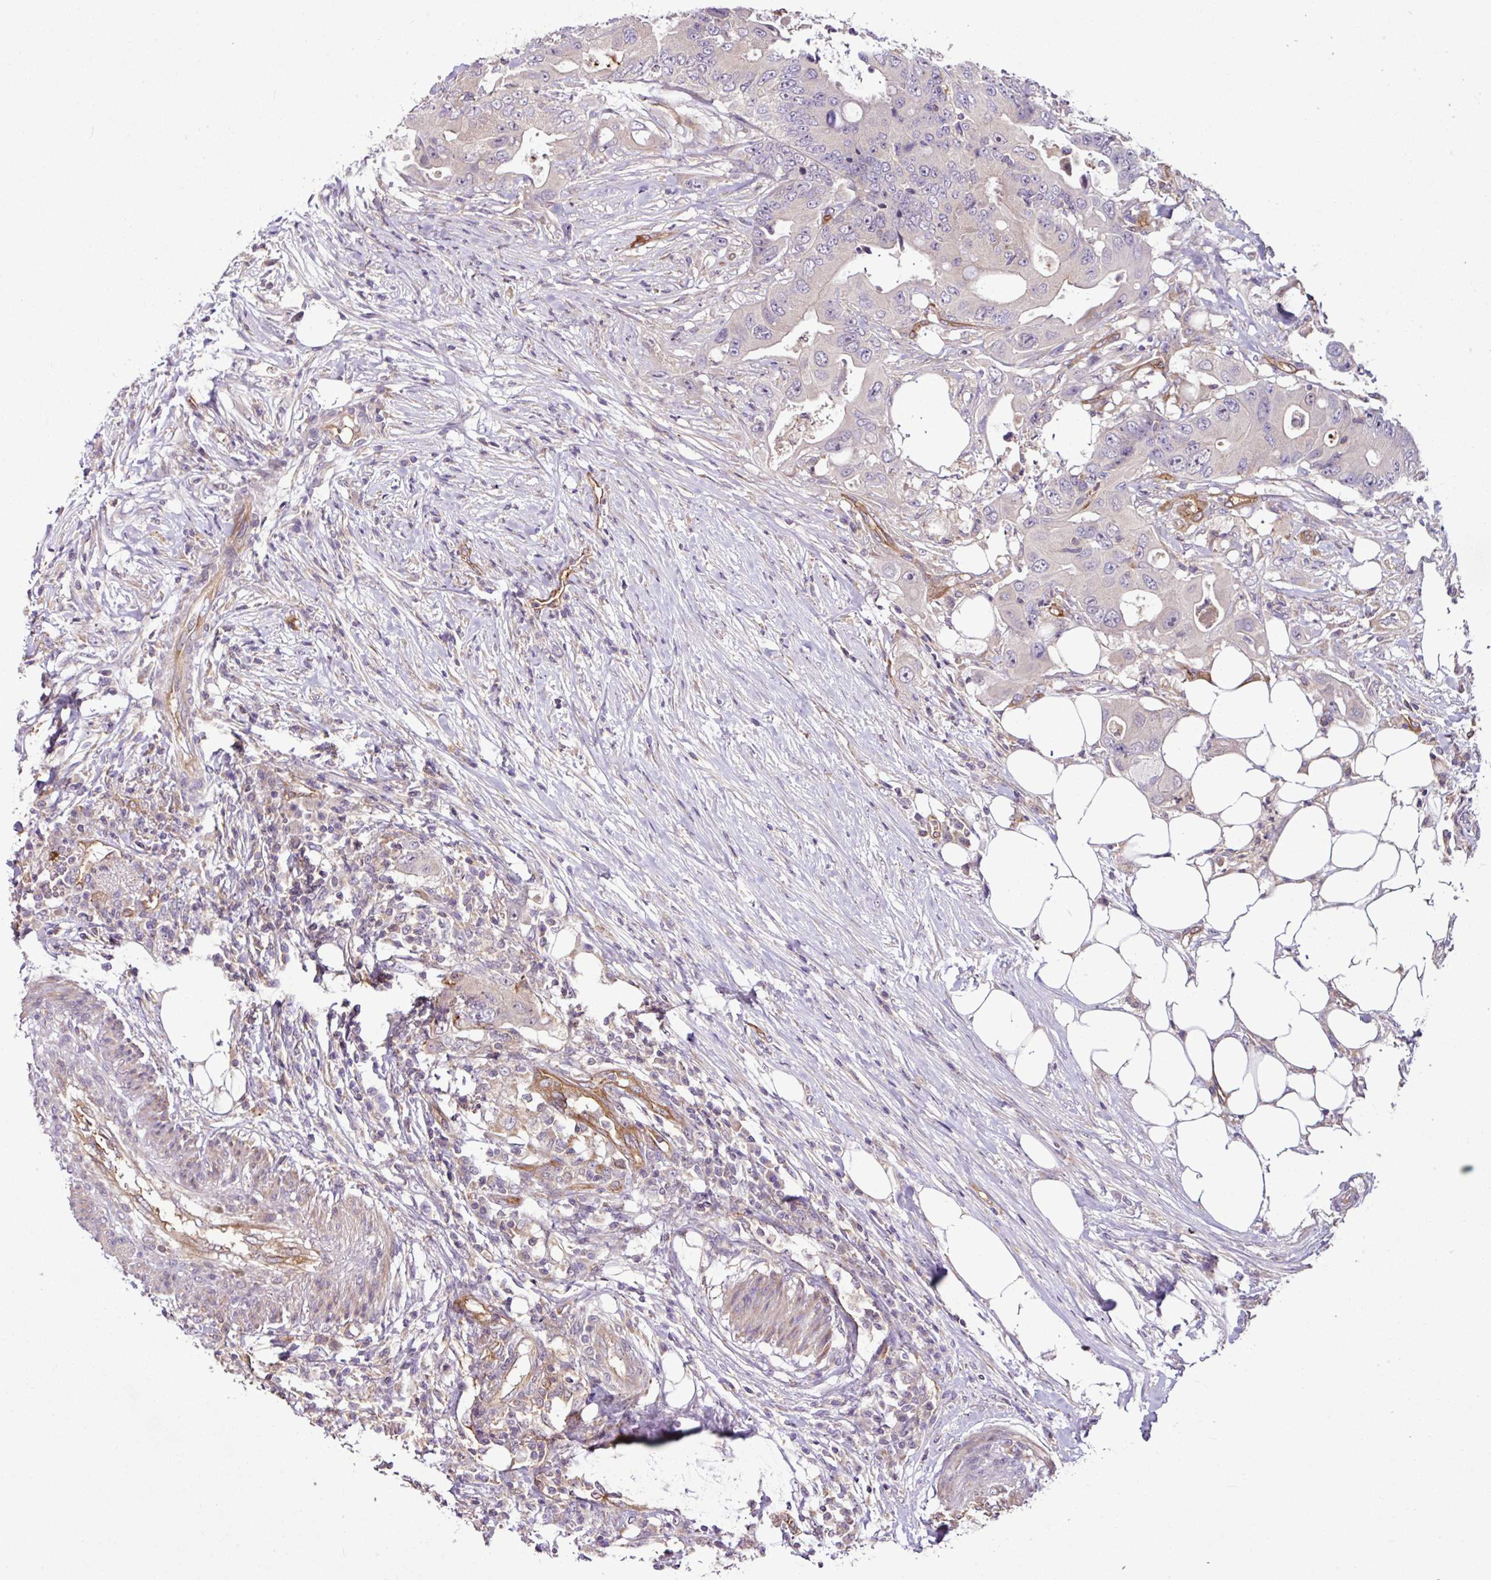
{"staining": {"intensity": "negative", "quantity": "none", "location": "none"}, "tissue": "colorectal cancer", "cell_type": "Tumor cells", "image_type": "cancer", "snomed": [{"axis": "morphology", "description": "Adenocarcinoma, NOS"}, {"axis": "topography", "description": "Colon"}], "caption": "This is an immunohistochemistry (IHC) histopathology image of human colorectal adenocarcinoma. There is no staining in tumor cells.", "gene": "ZNF106", "patient": {"sex": "male", "age": 71}}